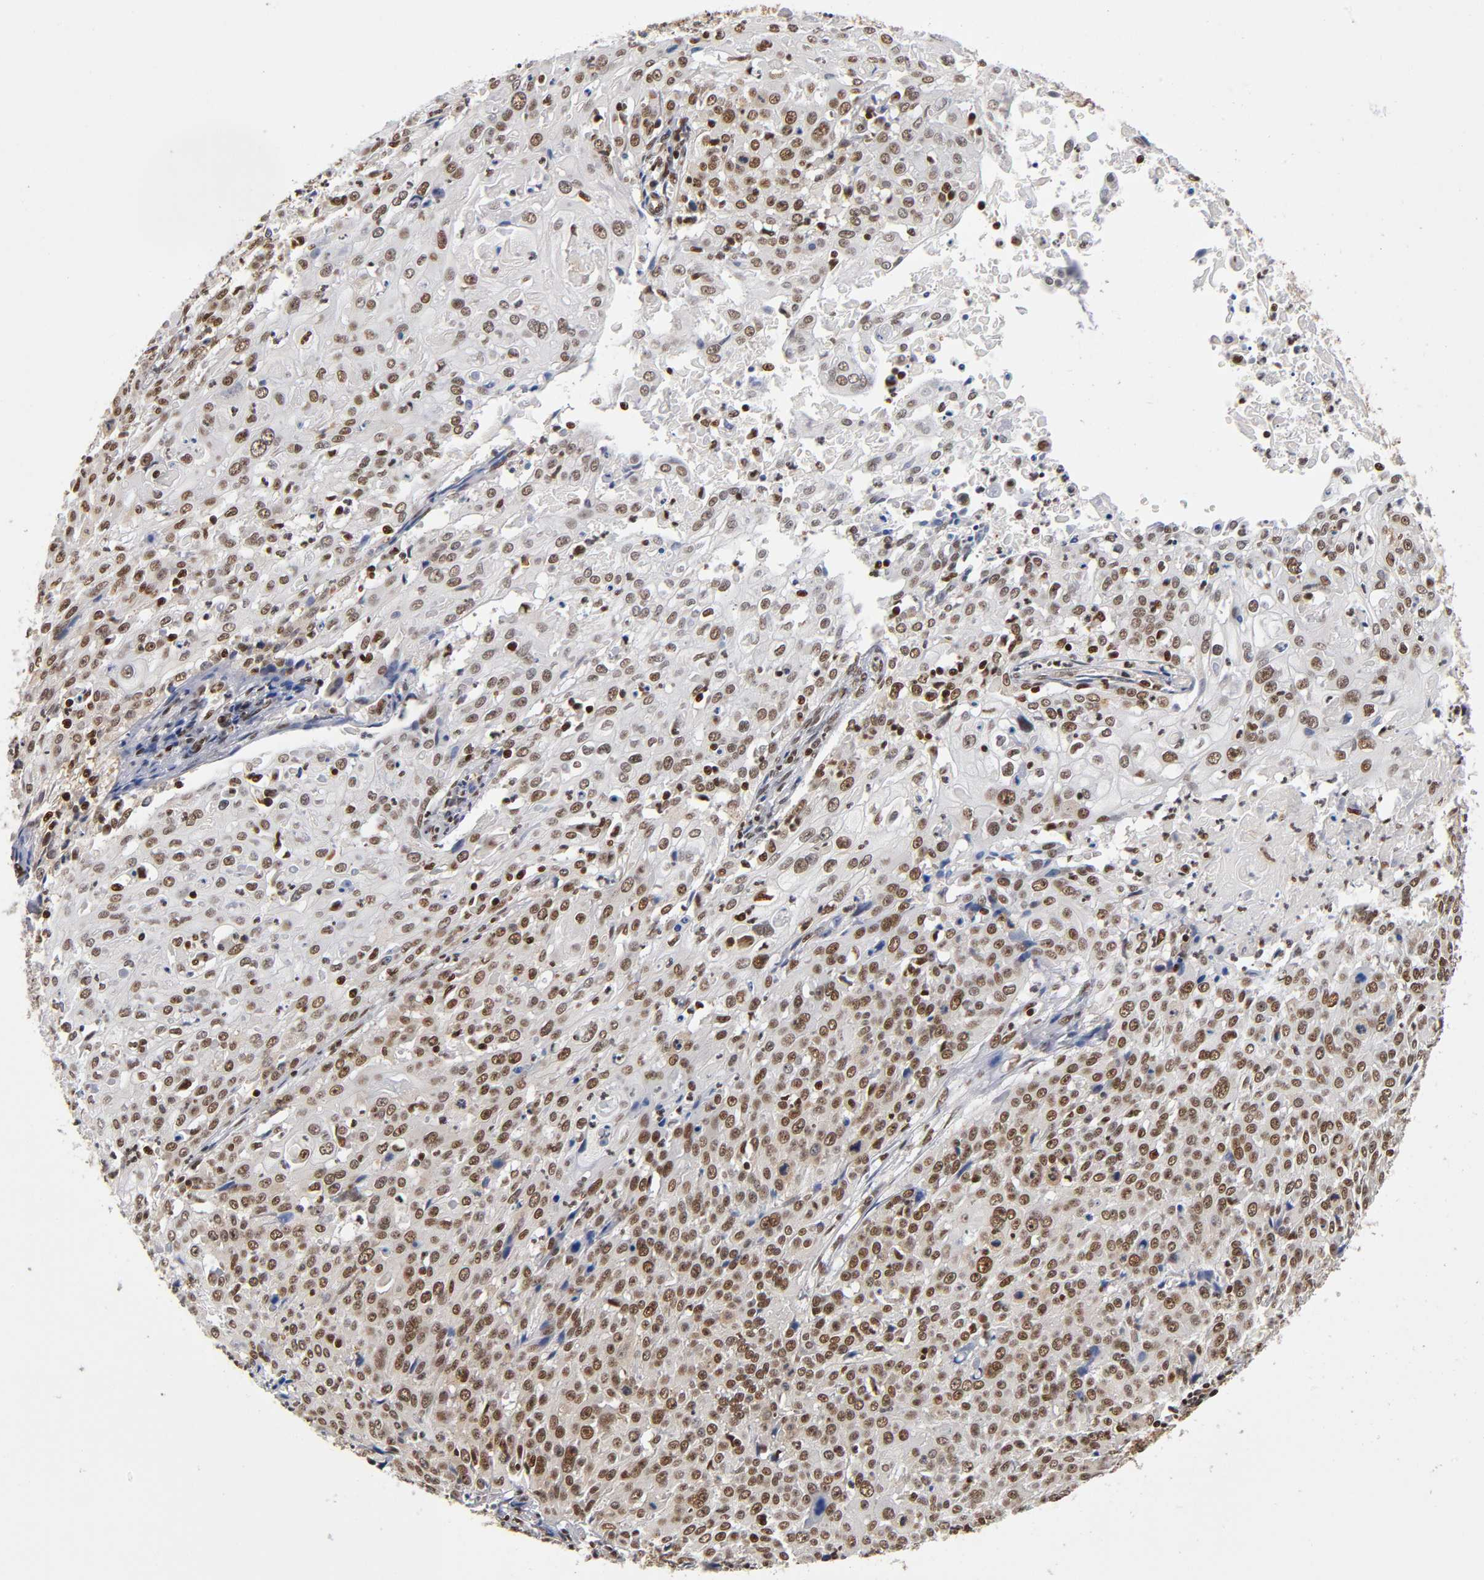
{"staining": {"intensity": "moderate", "quantity": ">75%", "location": "nuclear"}, "tissue": "cervical cancer", "cell_type": "Tumor cells", "image_type": "cancer", "snomed": [{"axis": "morphology", "description": "Squamous cell carcinoma, NOS"}, {"axis": "topography", "description": "Cervix"}], "caption": "Moderate nuclear protein positivity is identified in about >75% of tumor cells in cervical cancer. (DAB IHC, brown staining for protein, blue staining for nuclei).", "gene": "ILKAP", "patient": {"sex": "female", "age": 39}}